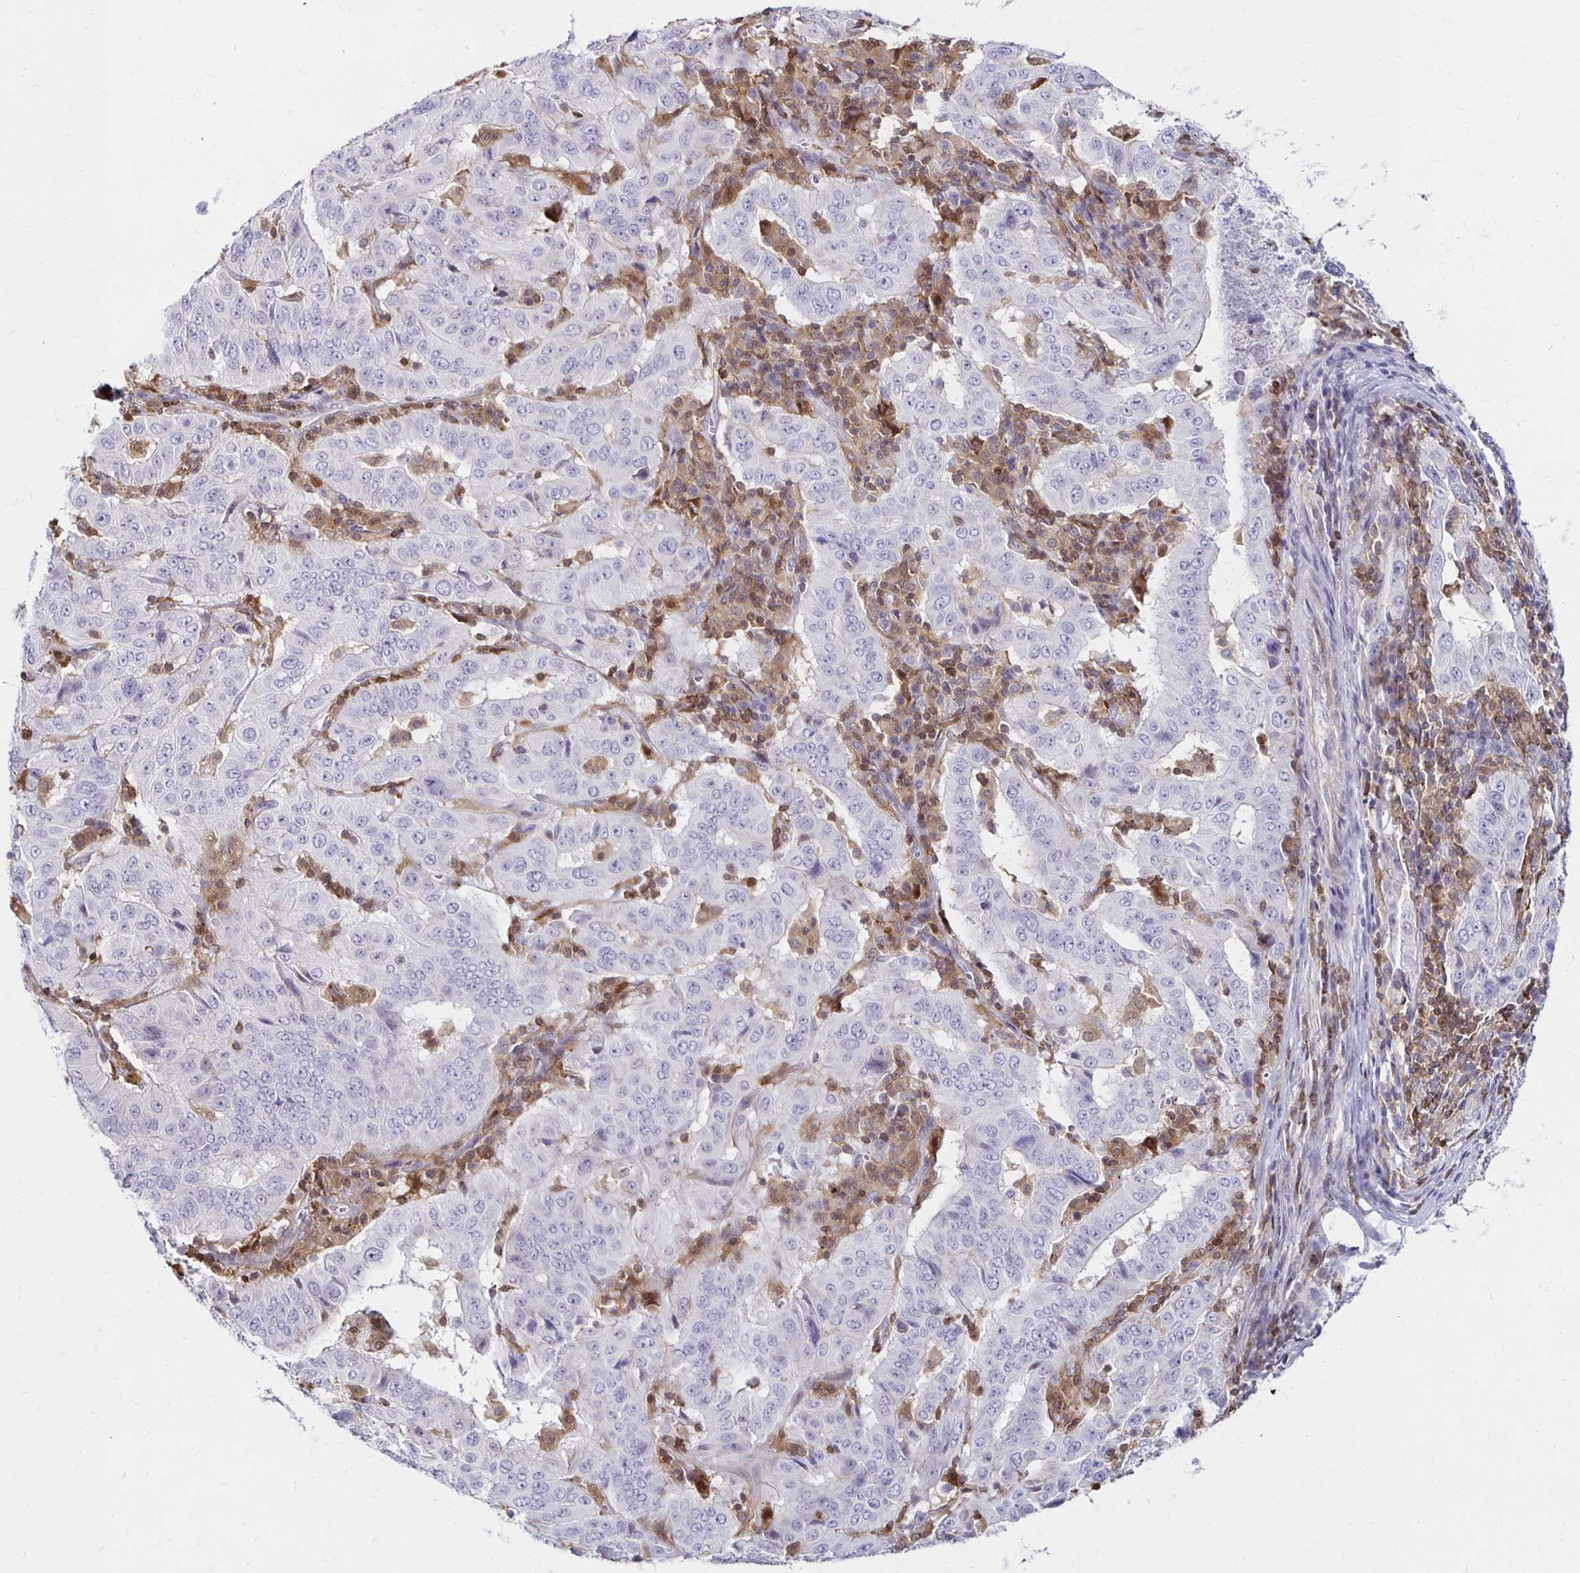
{"staining": {"intensity": "negative", "quantity": "none", "location": "none"}, "tissue": "pancreatic cancer", "cell_type": "Tumor cells", "image_type": "cancer", "snomed": [{"axis": "morphology", "description": "Adenocarcinoma, NOS"}, {"axis": "topography", "description": "Pancreas"}], "caption": "DAB immunohistochemical staining of pancreatic adenocarcinoma reveals no significant staining in tumor cells.", "gene": "CCL21", "patient": {"sex": "male", "age": 63}}